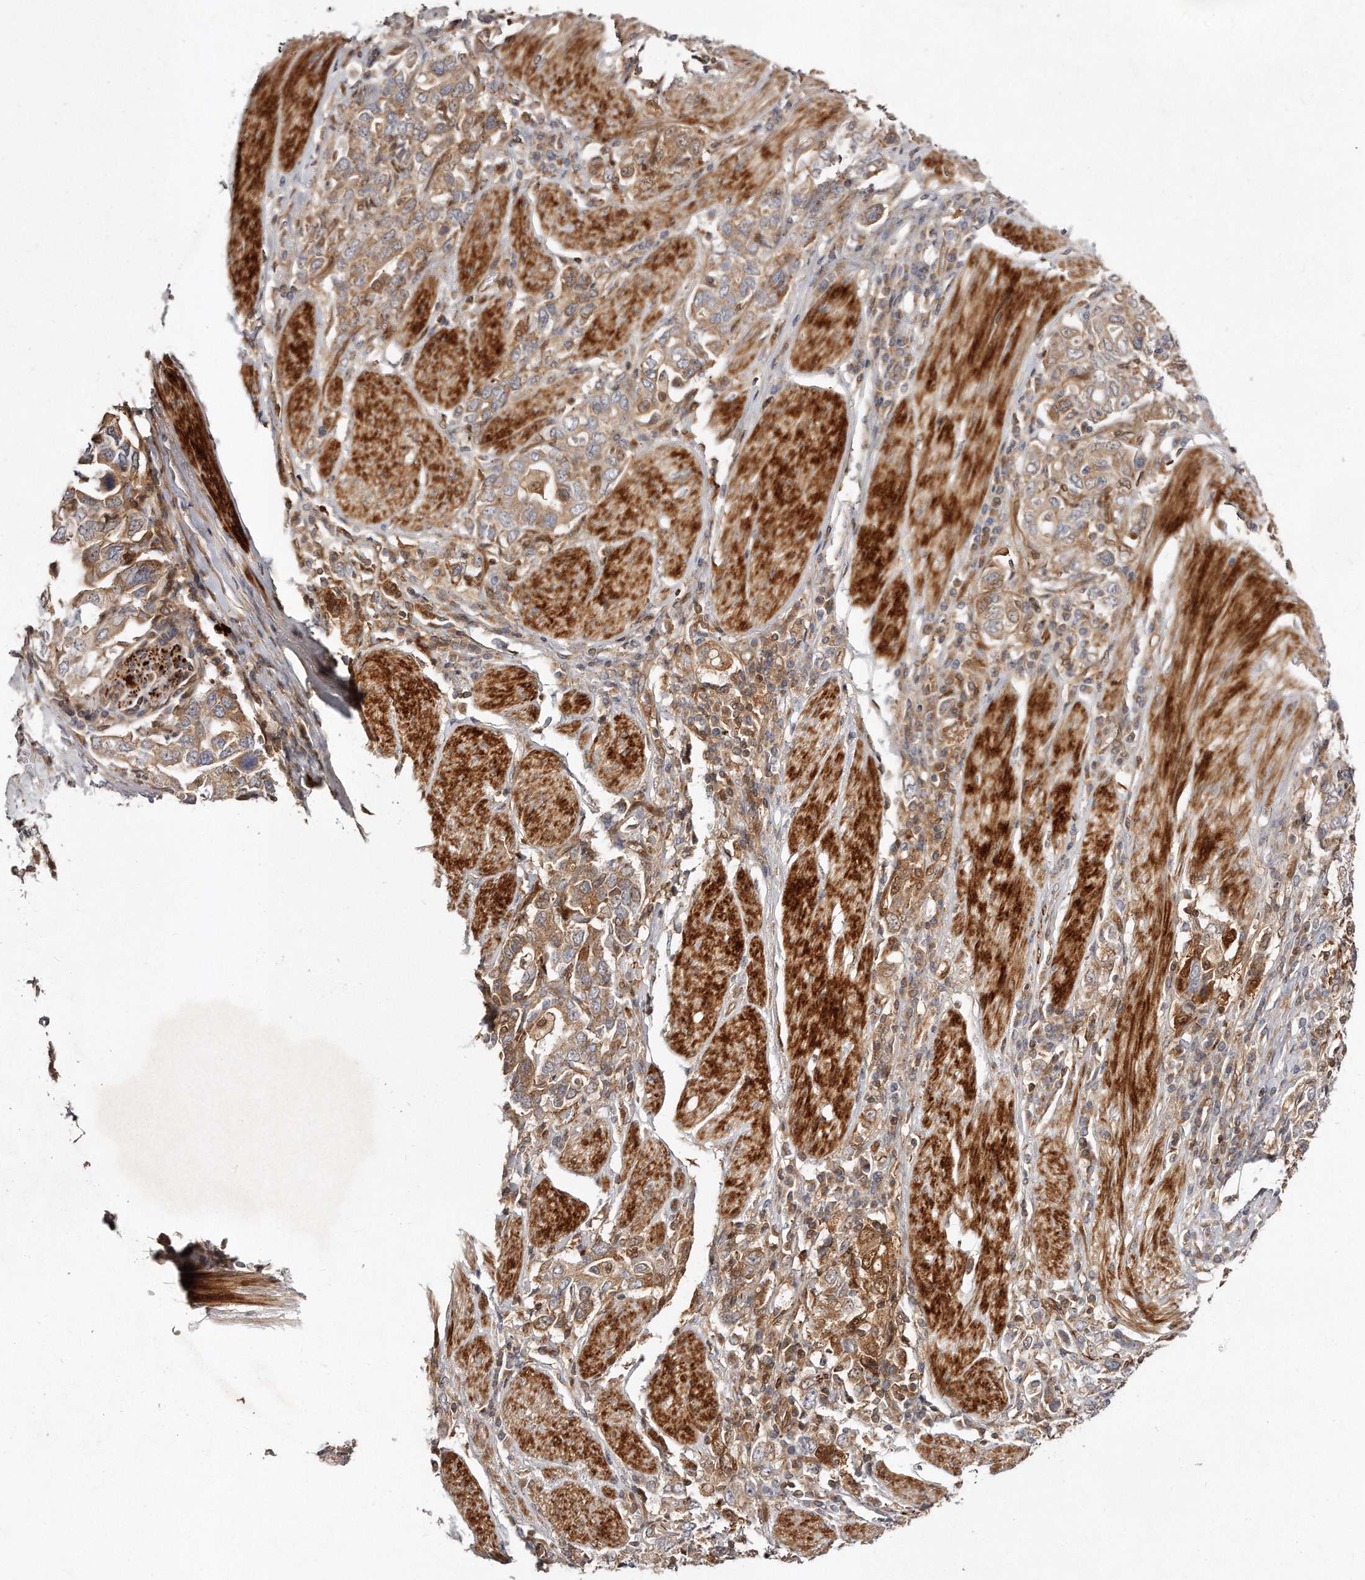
{"staining": {"intensity": "moderate", "quantity": ">75%", "location": "cytoplasmic/membranous"}, "tissue": "stomach cancer", "cell_type": "Tumor cells", "image_type": "cancer", "snomed": [{"axis": "morphology", "description": "Adenocarcinoma, NOS"}, {"axis": "topography", "description": "Stomach, upper"}], "caption": "Immunohistochemical staining of human stomach adenocarcinoma reveals medium levels of moderate cytoplasmic/membranous positivity in approximately >75% of tumor cells. (DAB (3,3'-diaminobenzidine) = brown stain, brightfield microscopy at high magnification).", "gene": "GBP4", "patient": {"sex": "male", "age": 62}}